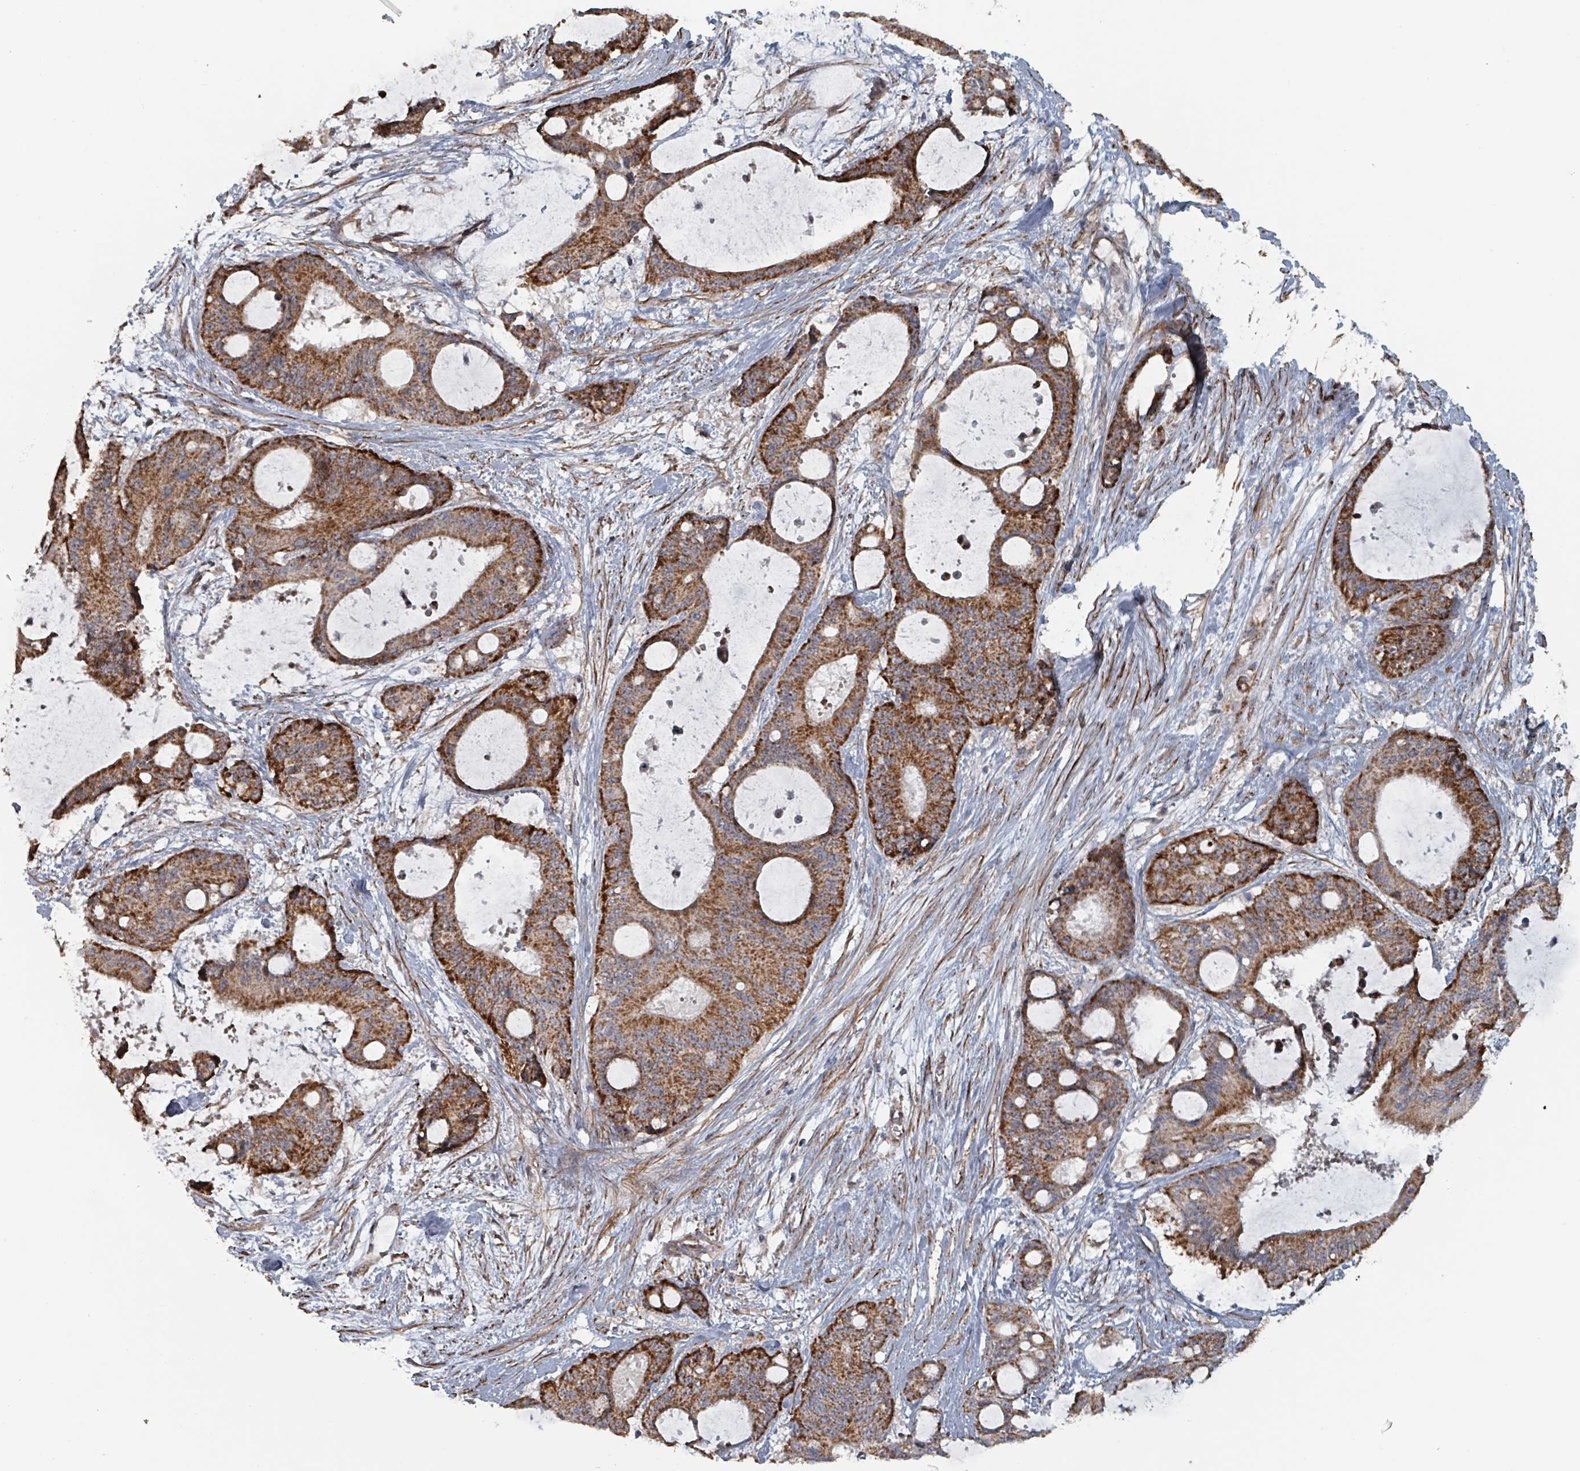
{"staining": {"intensity": "strong", "quantity": ">75%", "location": "cytoplasmic/membranous"}, "tissue": "liver cancer", "cell_type": "Tumor cells", "image_type": "cancer", "snomed": [{"axis": "morphology", "description": "Normal tissue, NOS"}, {"axis": "morphology", "description": "Cholangiocarcinoma"}, {"axis": "topography", "description": "Liver"}, {"axis": "topography", "description": "Peripheral nerve tissue"}], "caption": "Brown immunohistochemical staining in liver cancer demonstrates strong cytoplasmic/membranous expression in about >75% of tumor cells.", "gene": "MRPL4", "patient": {"sex": "female", "age": 73}}